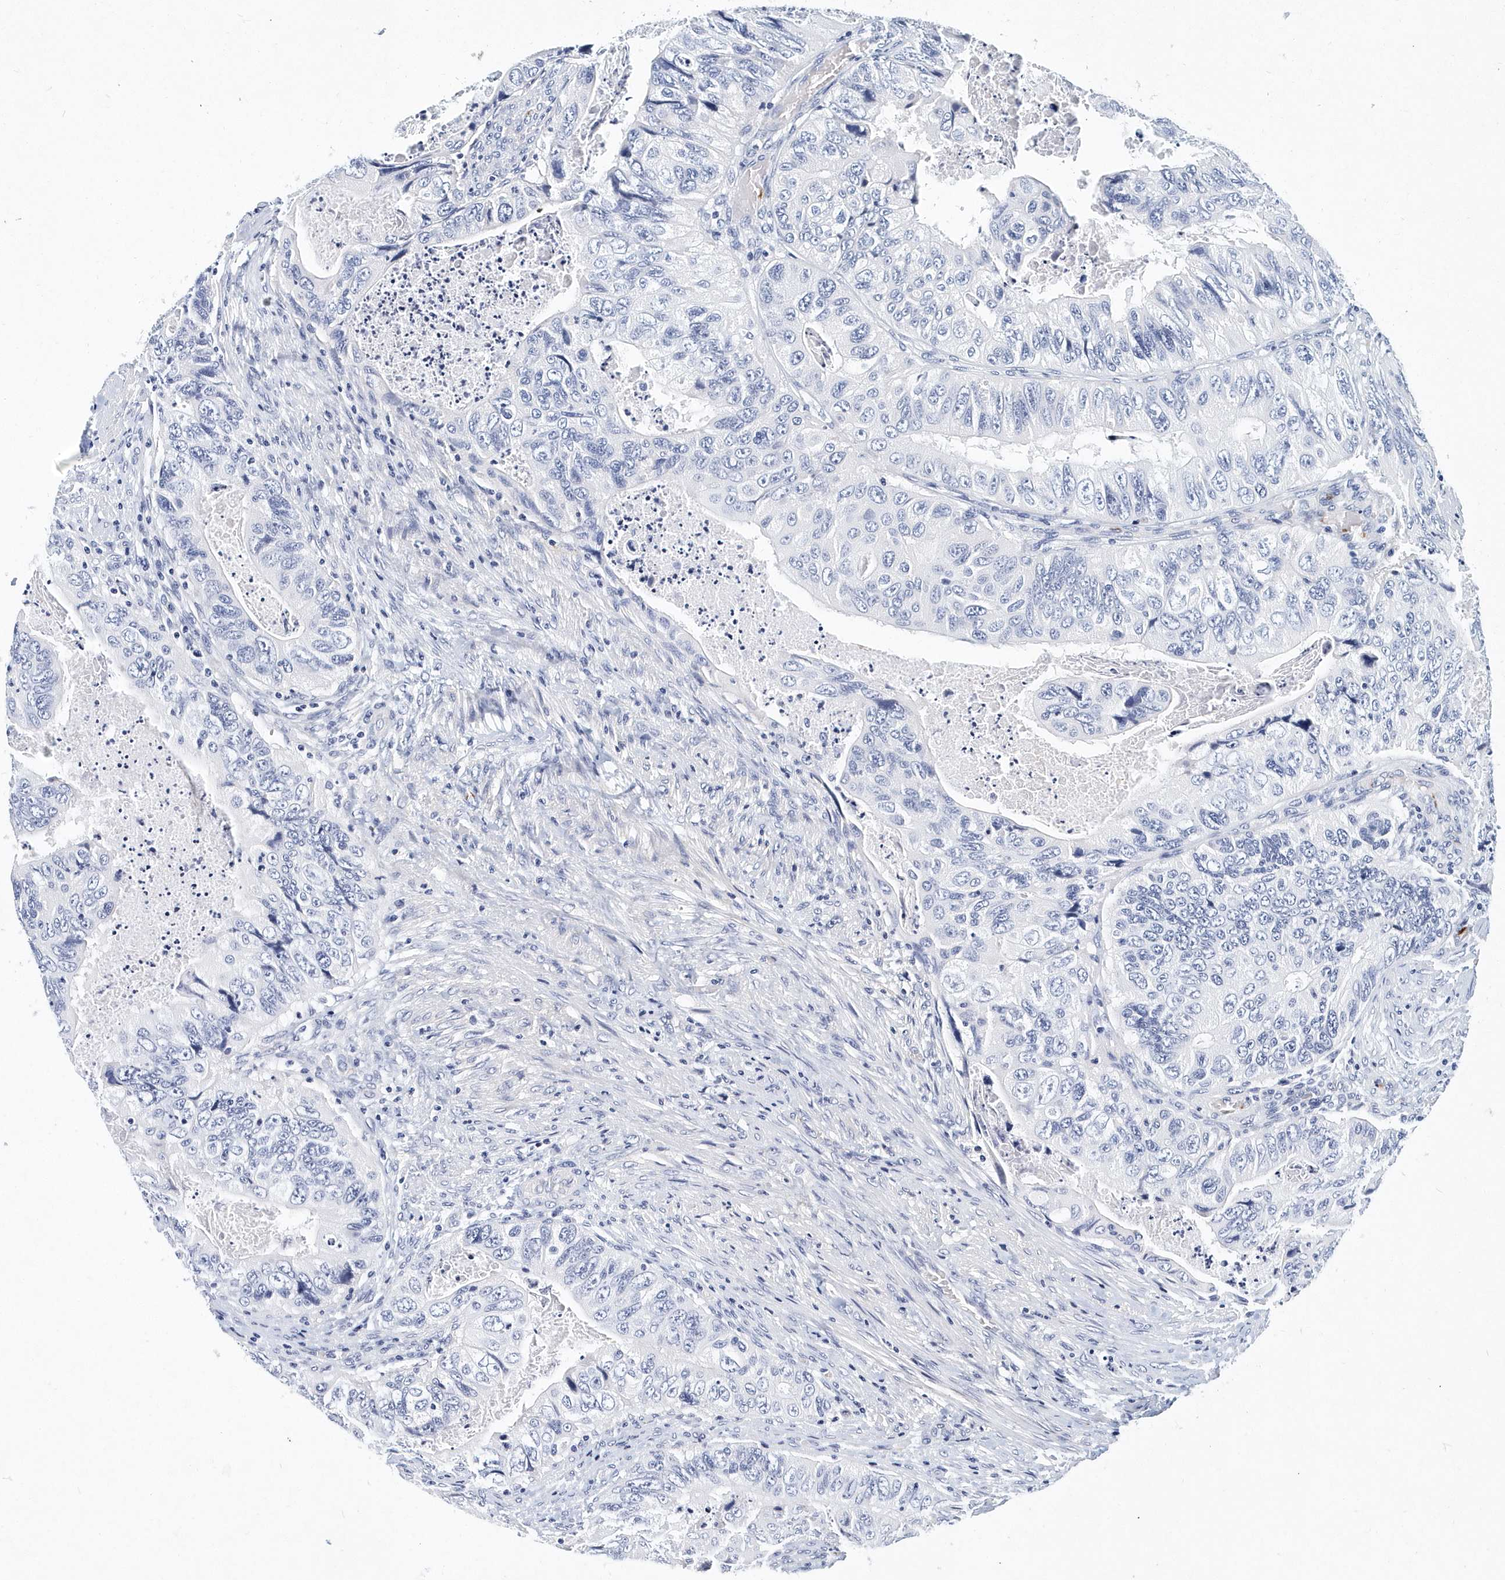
{"staining": {"intensity": "negative", "quantity": "none", "location": "none"}, "tissue": "colorectal cancer", "cell_type": "Tumor cells", "image_type": "cancer", "snomed": [{"axis": "morphology", "description": "Adenocarcinoma, NOS"}, {"axis": "topography", "description": "Rectum"}], "caption": "Immunohistochemistry histopathology image of human adenocarcinoma (colorectal) stained for a protein (brown), which exhibits no staining in tumor cells. (DAB (3,3'-diaminobenzidine) immunohistochemistry (IHC) visualized using brightfield microscopy, high magnification).", "gene": "ITGA2B", "patient": {"sex": "male", "age": 63}}